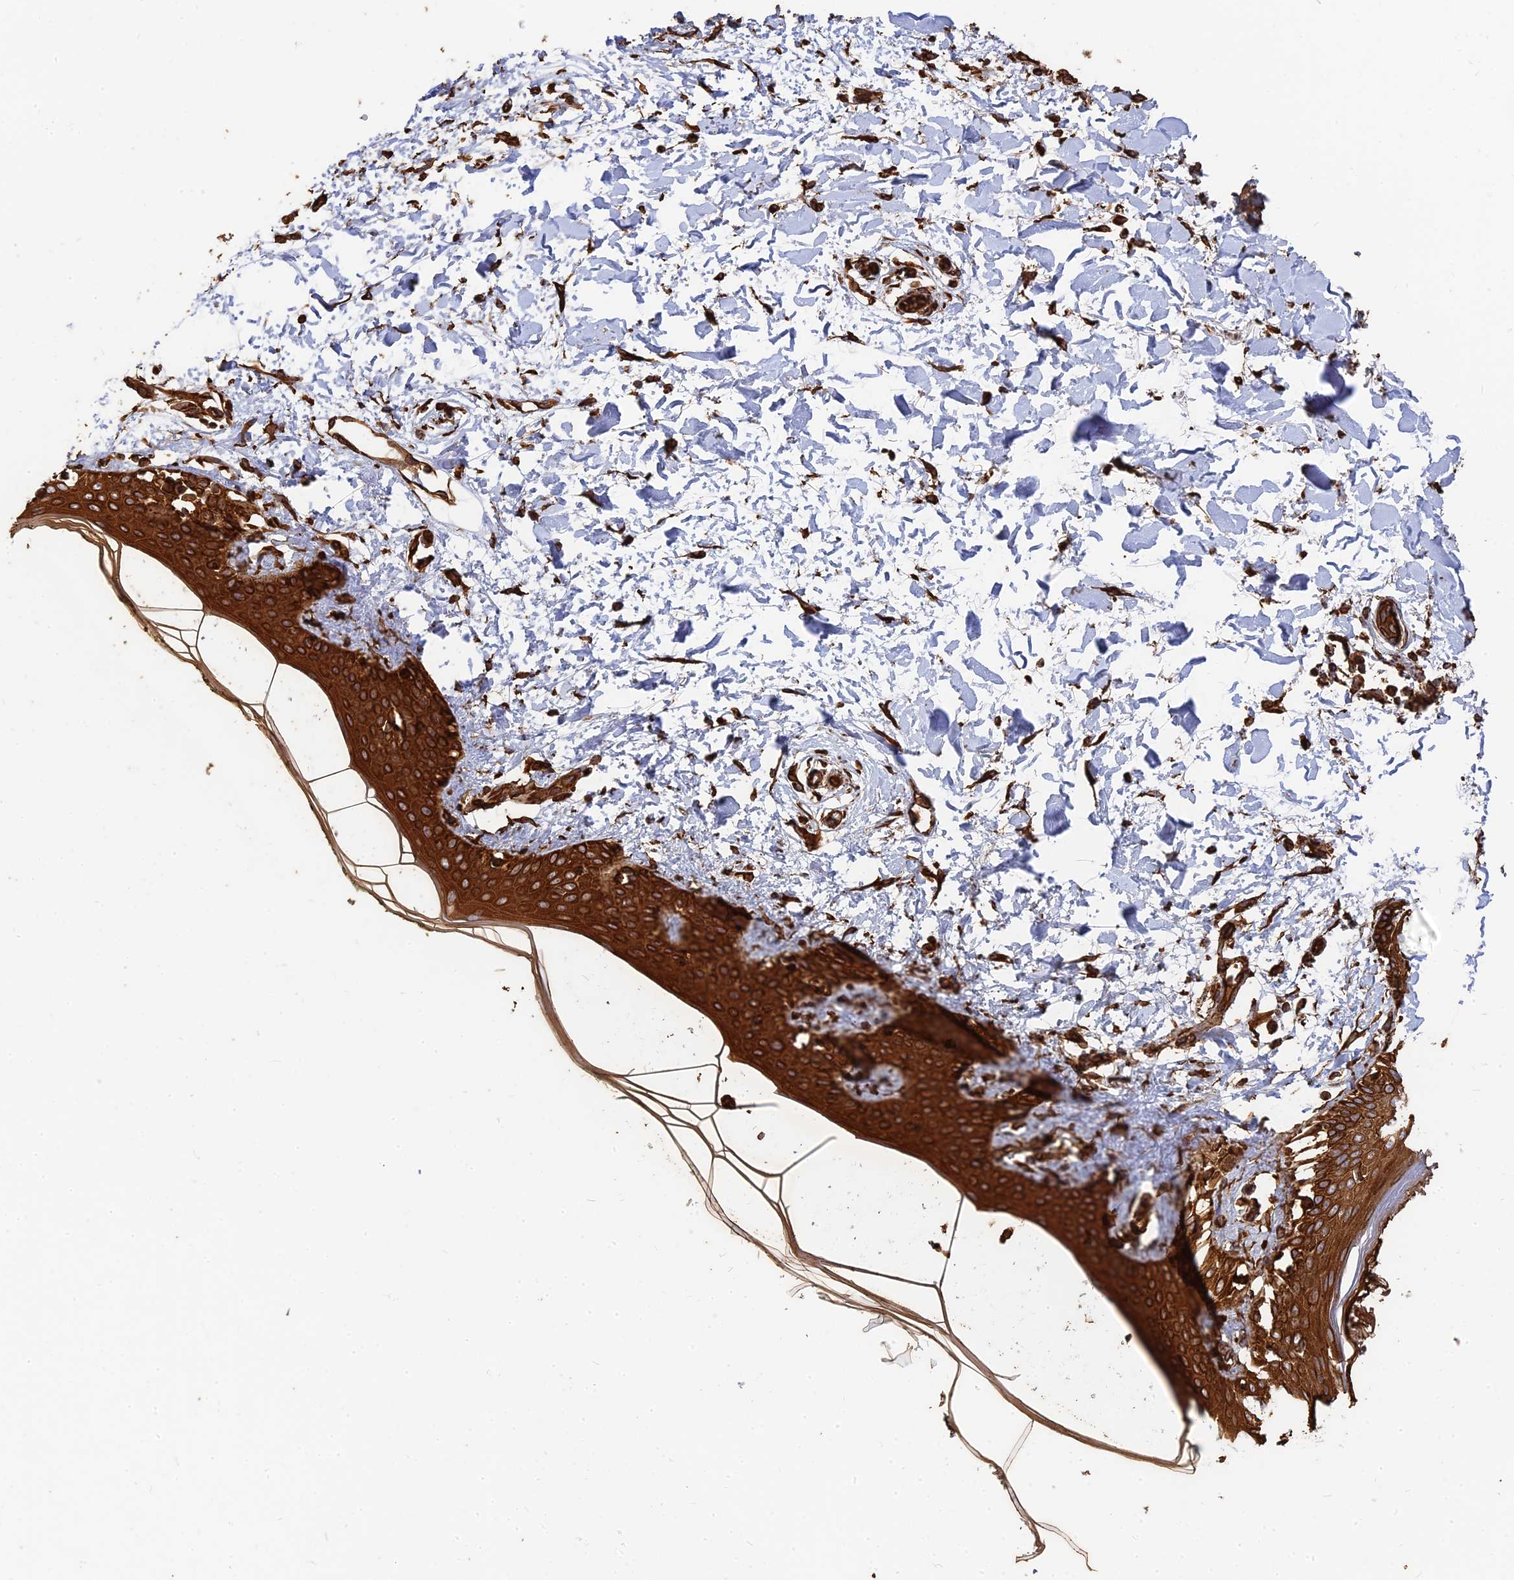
{"staining": {"intensity": "strong", "quantity": ">75%", "location": "cytoplasmic/membranous"}, "tissue": "skin", "cell_type": "Fibroblasts", "image_type": "normal", "snomed": [{"axis": "morphology", "description": "Normal tissue, NOS"}, {"axis": "topography", "description": "Skin"}], "caption": "Strong cytoplasmic/membranous positivity is appreciated in approximately >75% of fibroblasts in benign skin.", "gene": "DSTYK", "patient": {"sex": "female", "age": 34}}